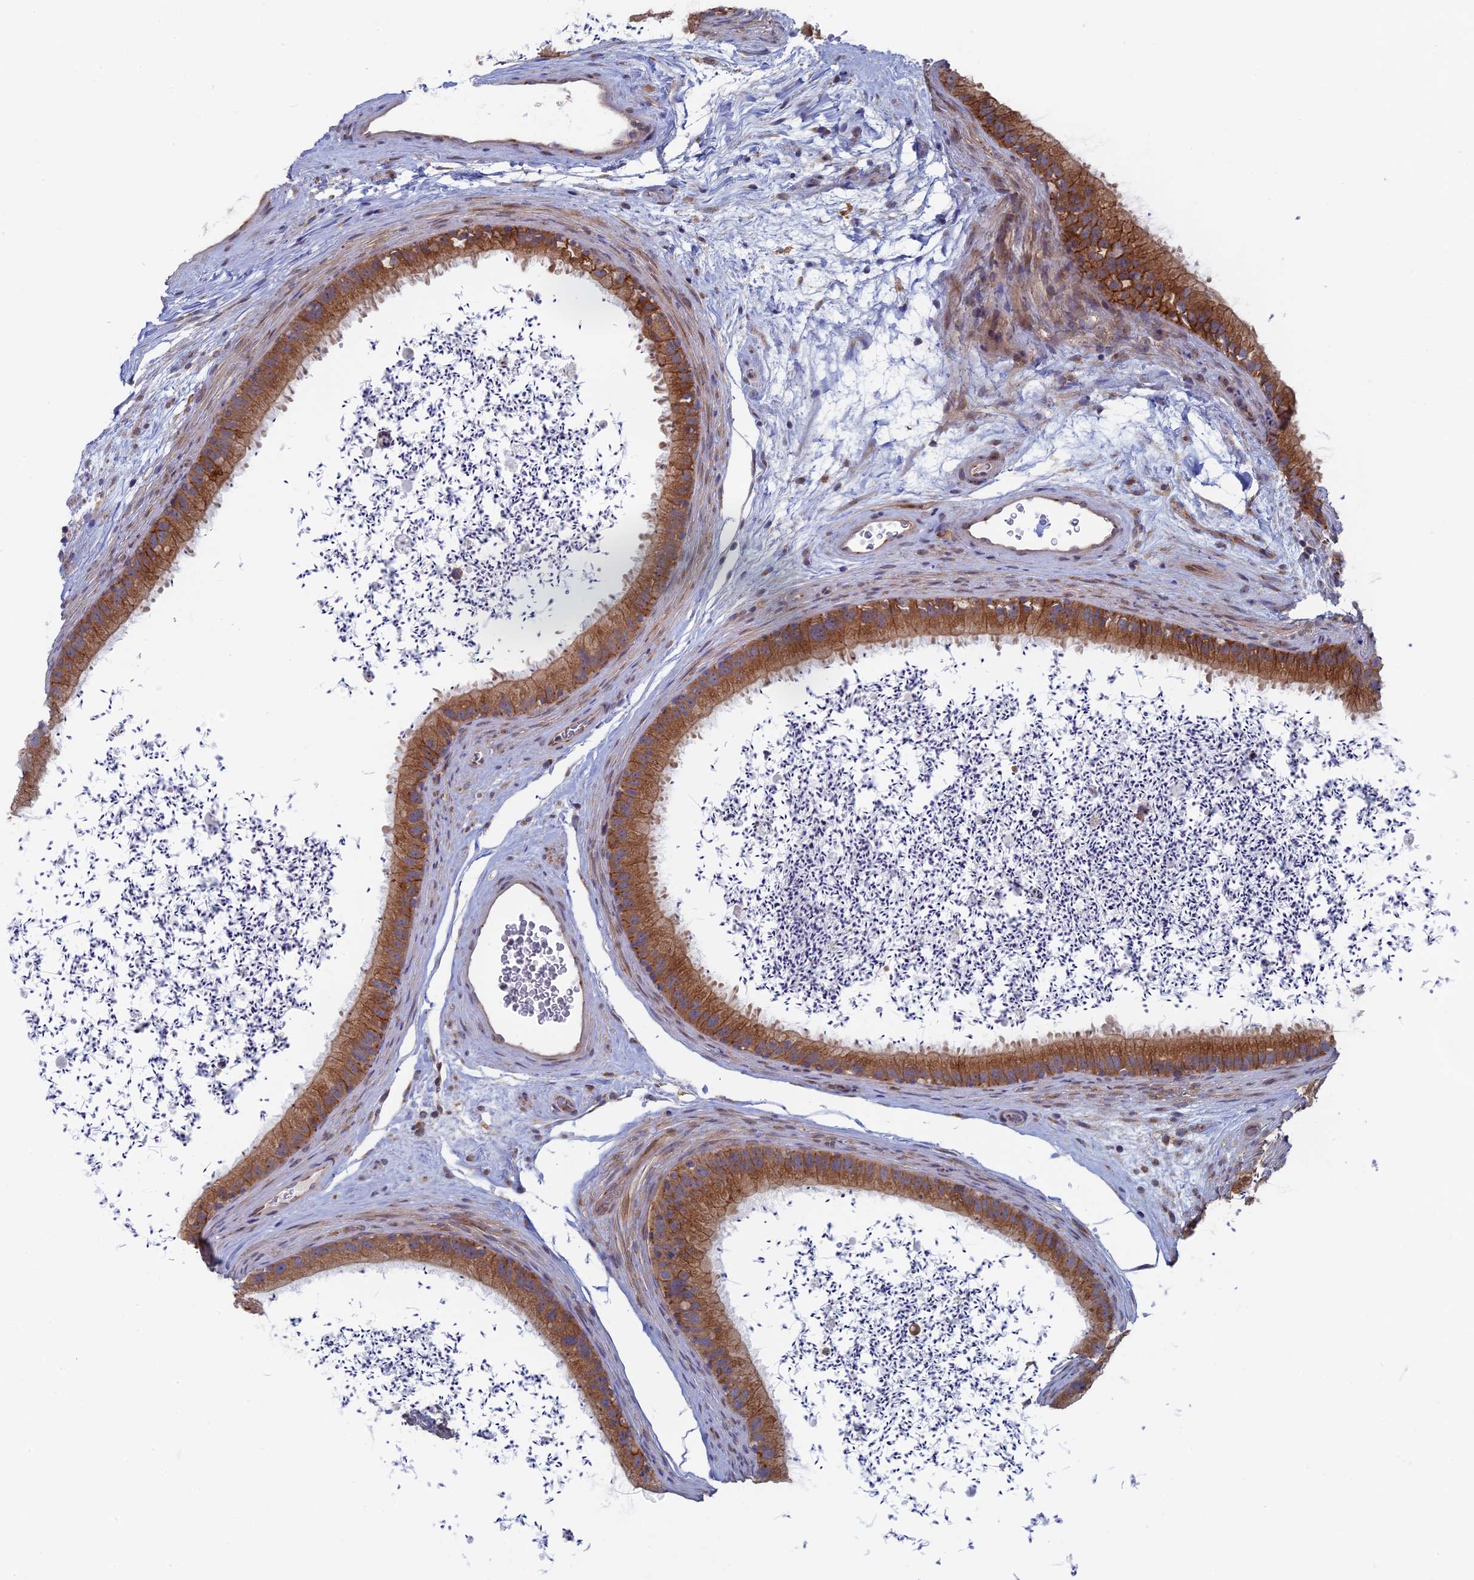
{"staining": {"intensity": "moderate", "quantity": ">75%", "location": "cytoplasmic/membranous"}, "tissue": "epididymis", "cell_type": "Glandular cells", "image_type": "normal", "snomed": [{"axis": "morphology", "description": "Normal tissue, NOS"}, {"axis": "topography", "description": "Epididymis, spermatic cord, NOS"}], "caption": "This image exhibits IHC staining of normal human epididymis, with medium moderate cytoplasmic/membranous expression in about >75% of glandular cells.", "gene": "TBC1D30", "patient": {"sex": "male", "age": 50}}